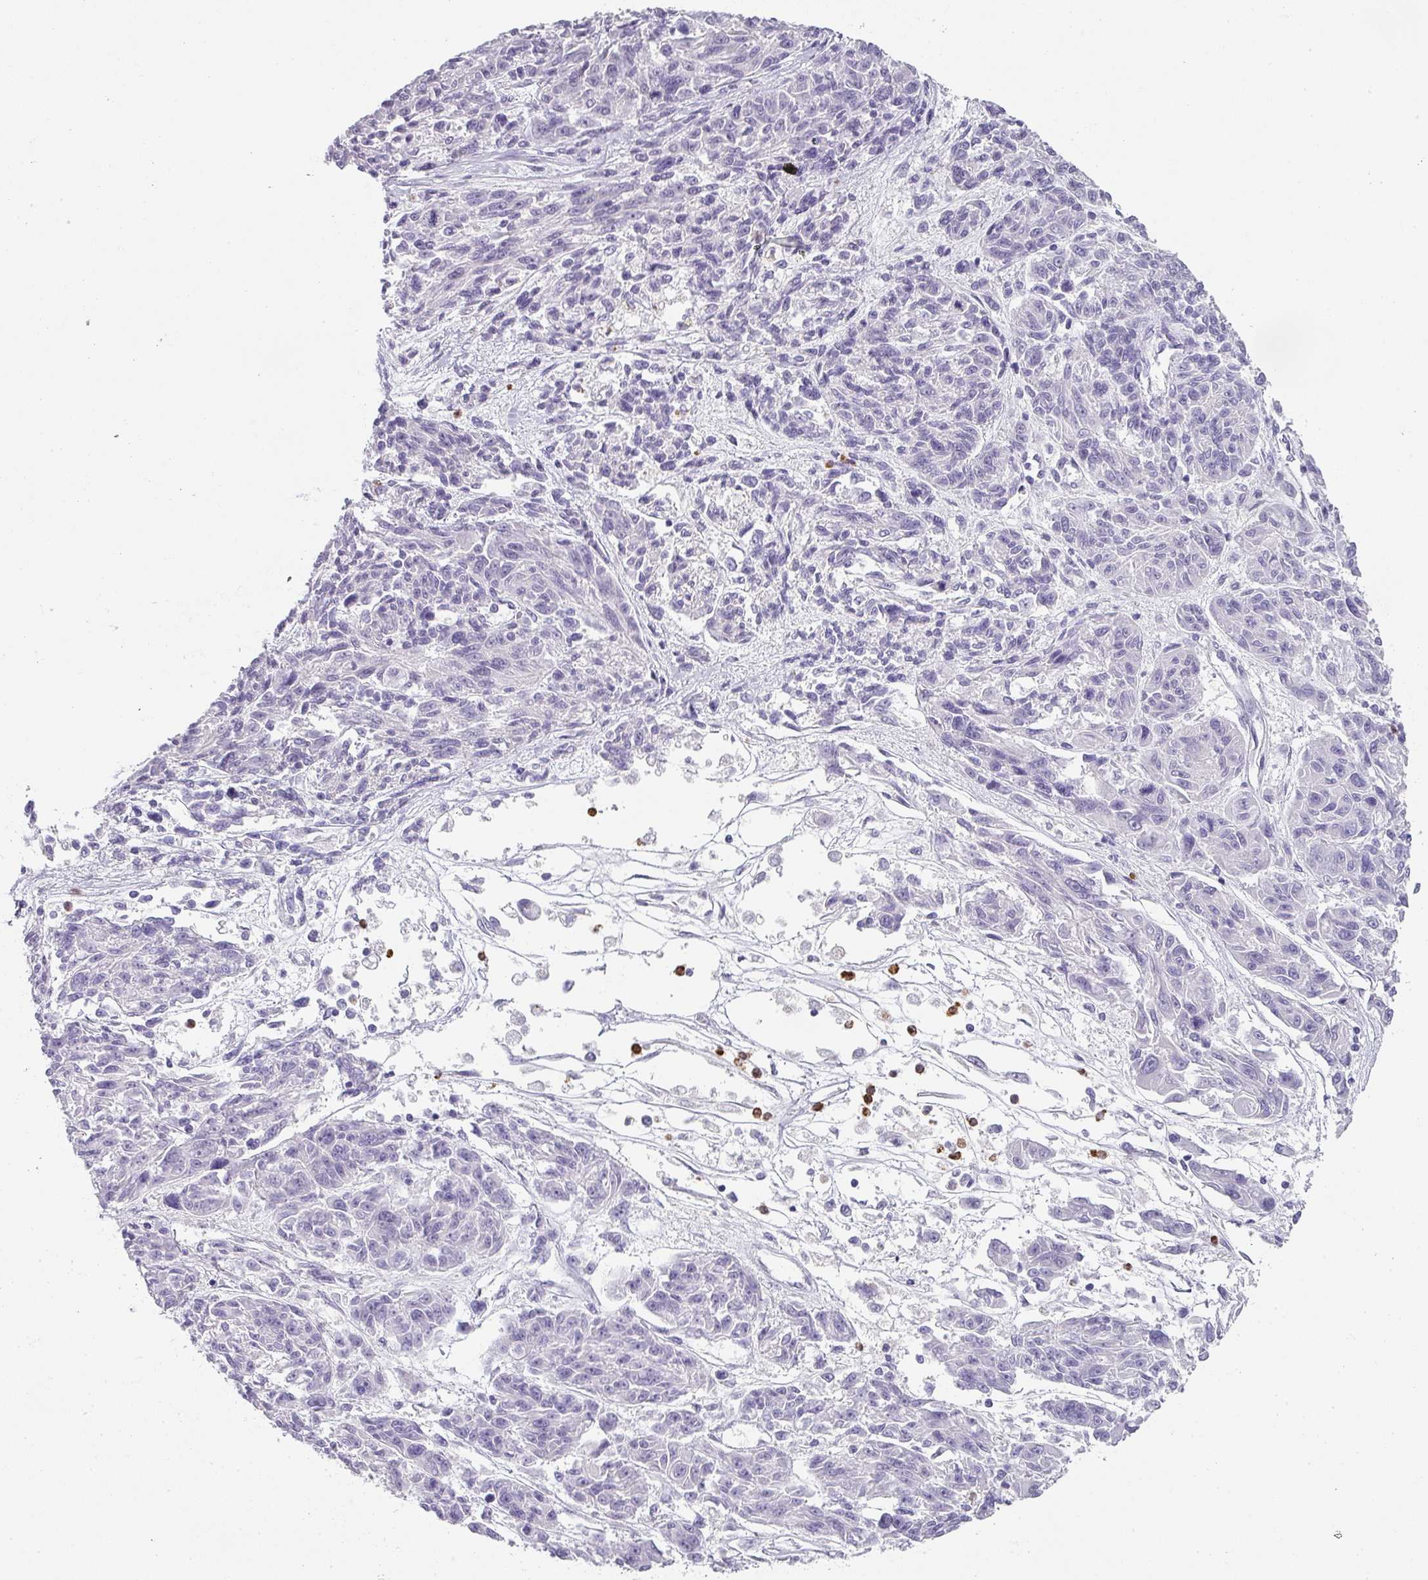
{"staining": {"intensity": "negative", "quantity": "none", "location": "none"}, "tissue": "melanoma", "cell_type": "Tumor cells", "image_type": "cancer", "snomed": [{"axis": "morphology", "description": "Malignant melanoma, NOS"}, {"axis": "topography", "description": "Skin"}], "caption": "Tumor cells are negative for protein expression in human melanoma.", "gene": "BTLA", "patient": {"sex": "male", "age": 53}}